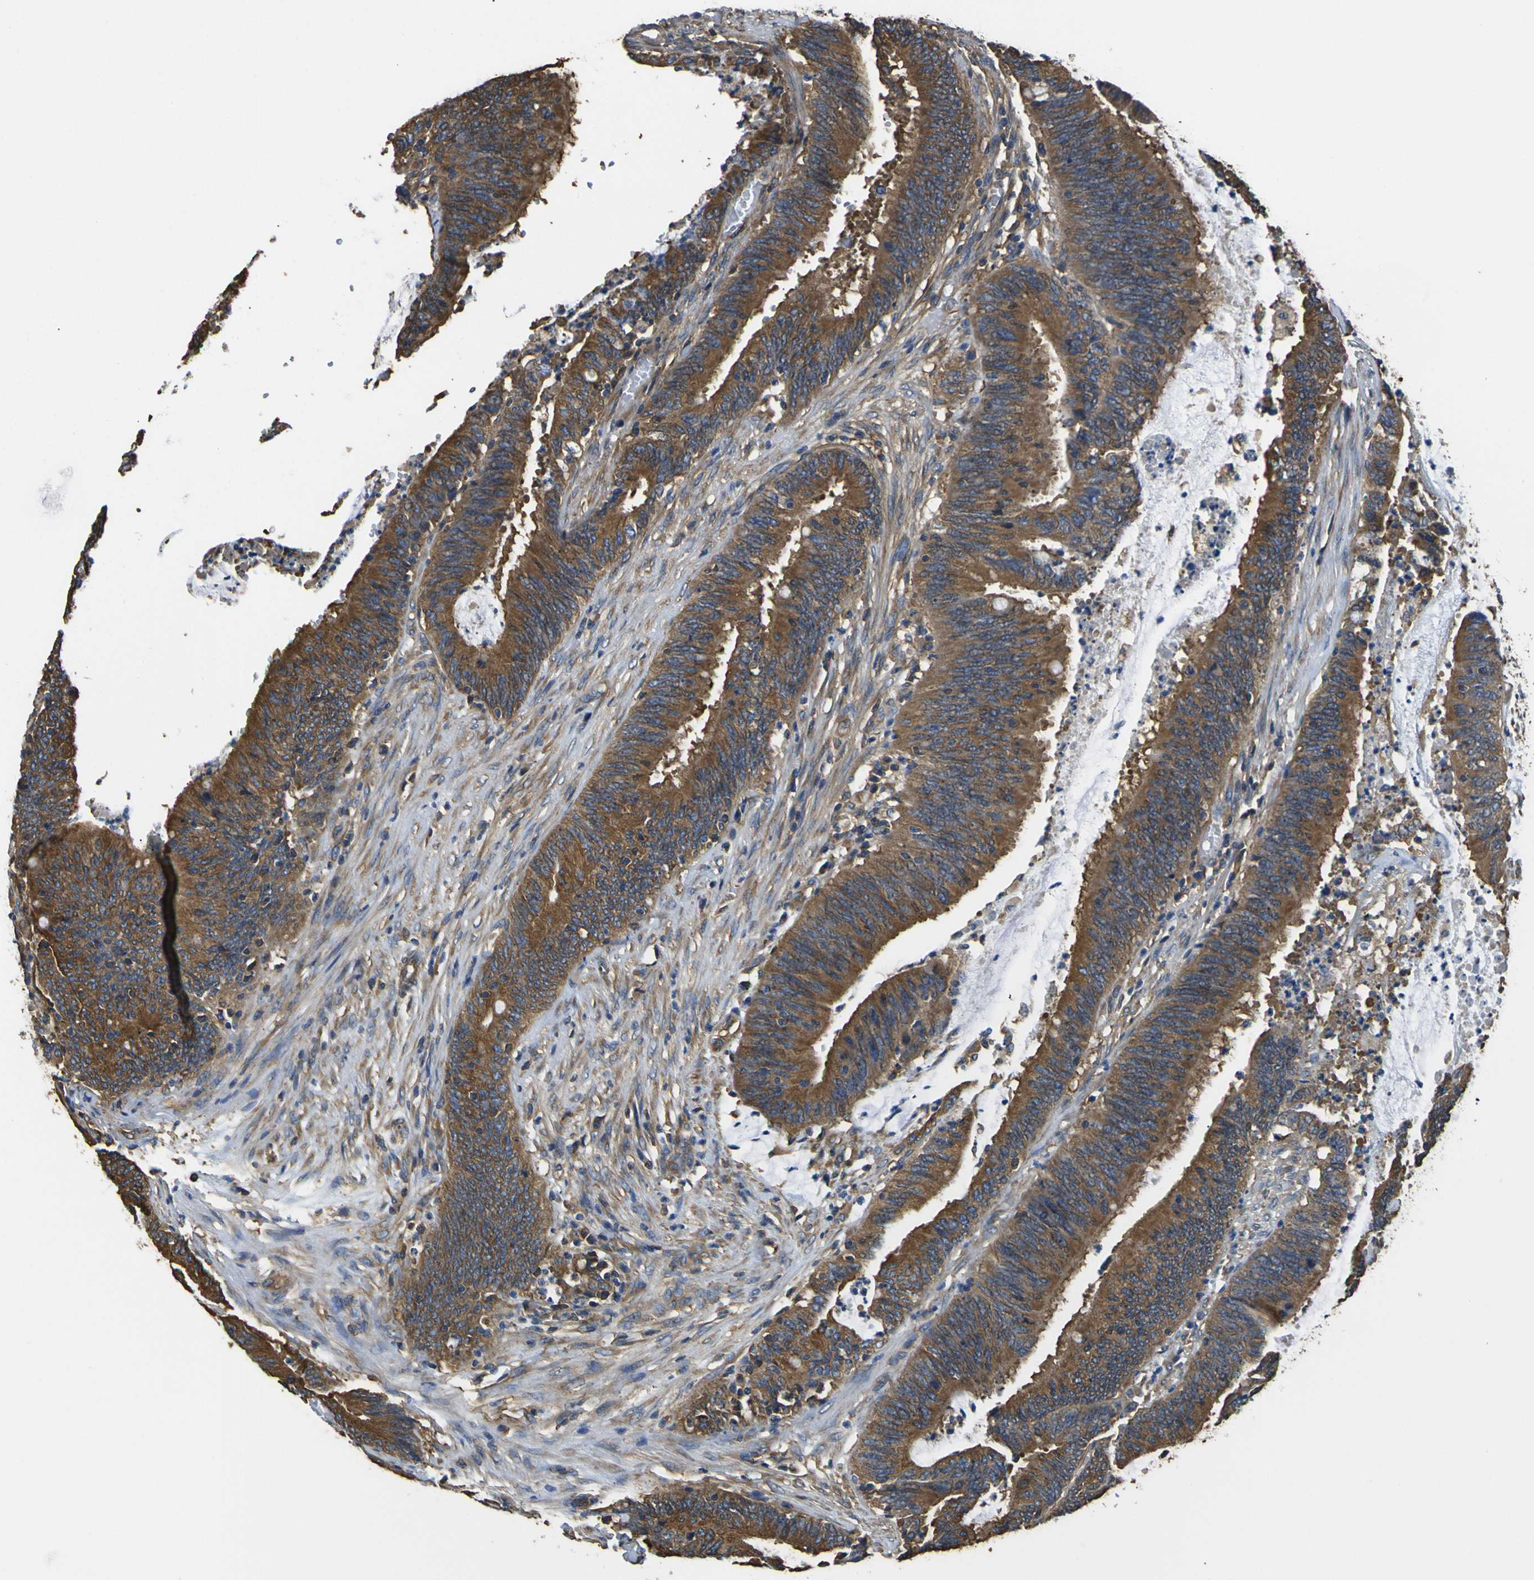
{"staining": {"intensity": "strong", "quantity": ">75%", "location": "cytoplasmic/membranous"}, "tissue": "colorectal cancer", "cell_type": "Tumor cells", "image_type": "cancer", "snomed": [{"axis": "morphology", "description": "Adenocarcinoma, NOS"}, {"axis": "topography", "description": "Rectum"}], "caption": "DAB (3,3'-diaminobenzidine) immunohistochemical staining of human adenocarcinoma (colorectal) reveals strong cytoplasmic/membranous protein expression in approximately >75% of tumor cells.", "gene": "TUBB", "patient": {"sex": "female", "age": 66}}